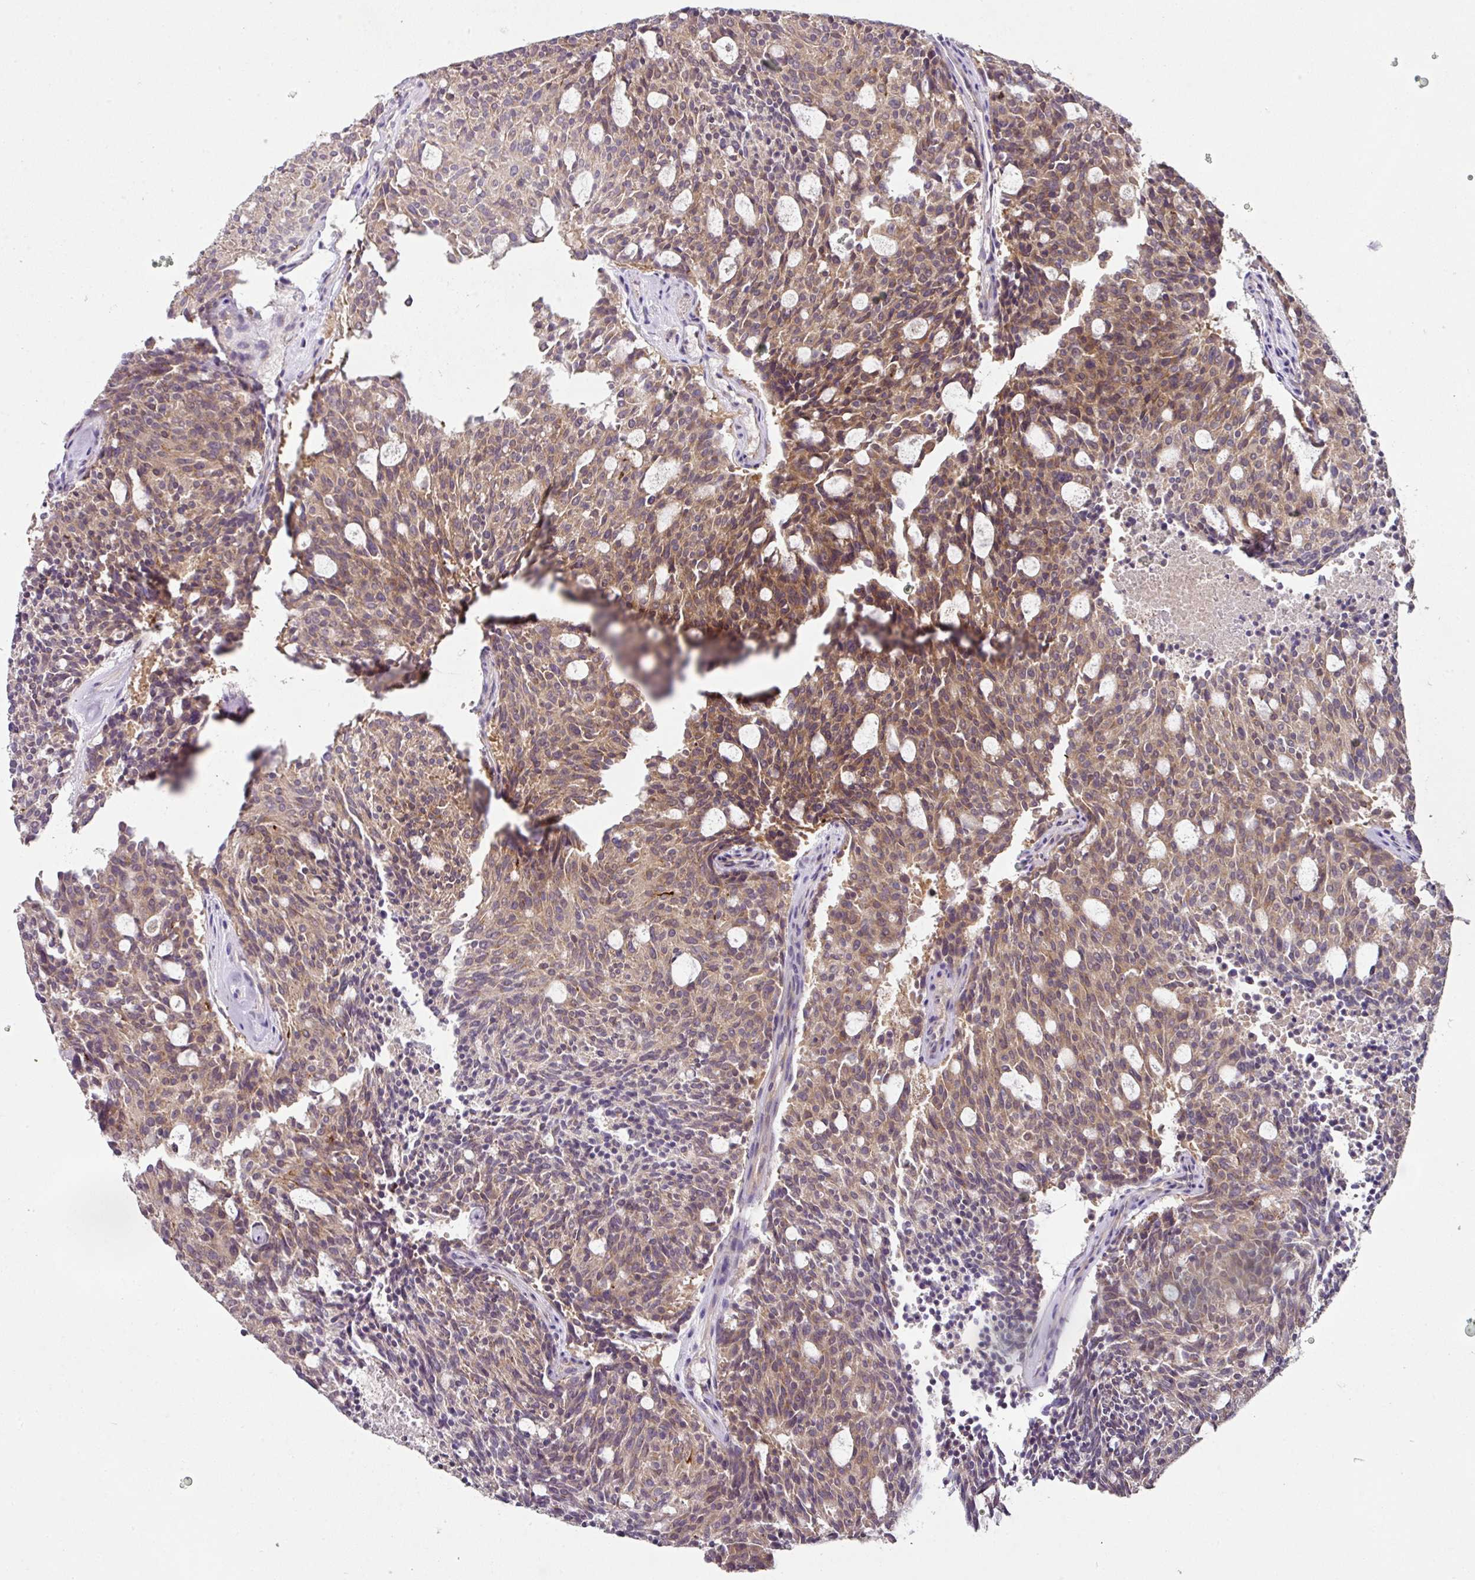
{"staining": {"intensity": "moderate", "quantity": "25%-75%", "location": "cytoplasmic/membranous"}, "tissue": "carcinoid", "cell_type": "Tumor cells", "image_type": "cancer", "snomed": [{"axis": "morphology", "description": "Carcinoid, malignant, NOS"}, {"axis": "topography", "description": "Pancreas"}], "caption": "The micrograph demonstrates staining of carcinoid, revealing moderate cytoplasmic/membranous protein positivity (brown color) within tumor cells. (Brightfield microscopy of DAB IHC at high magnification).", "gene": "SKIC2", "patient": {"sex": "female", "age": 54}}